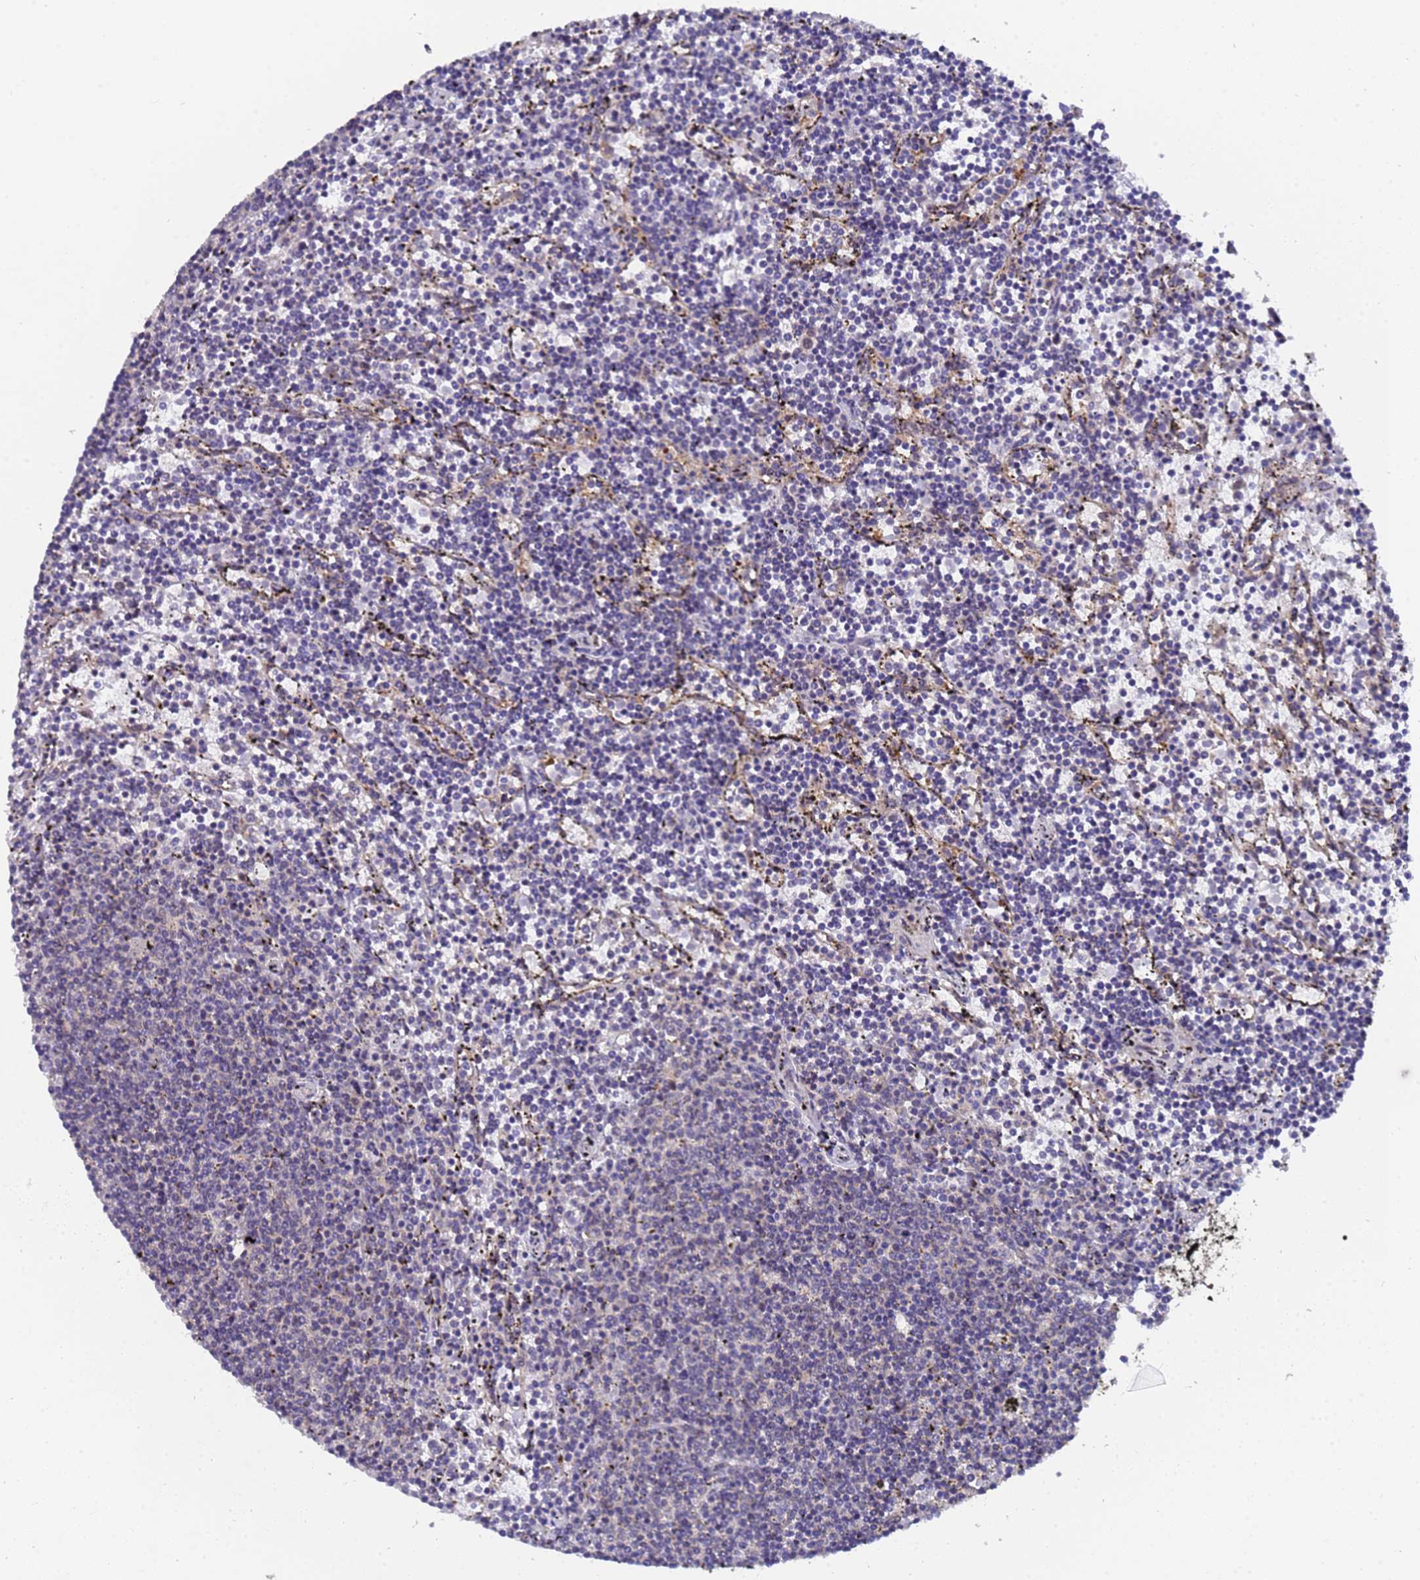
{"staining": {"intensity": "negative", "quantity": "none", "location": "none"}, "tissue": "lymphoma", "cell_type": "Tumor cells", "image_type": "cancer", "snomed": [{"axis": "morphology", "description": "Malignant lymphoma, non-Hodgkin's type, Low grade"}, {"axis": "topography", "description": "Spleen"}], "caption": "This is an immunohistochemistry (IHC) histopathology image of lymphoma. There is no expression in tumor cells.", "gene": "ANAPC13", "patient": {"sex": "female", "age": 50}}